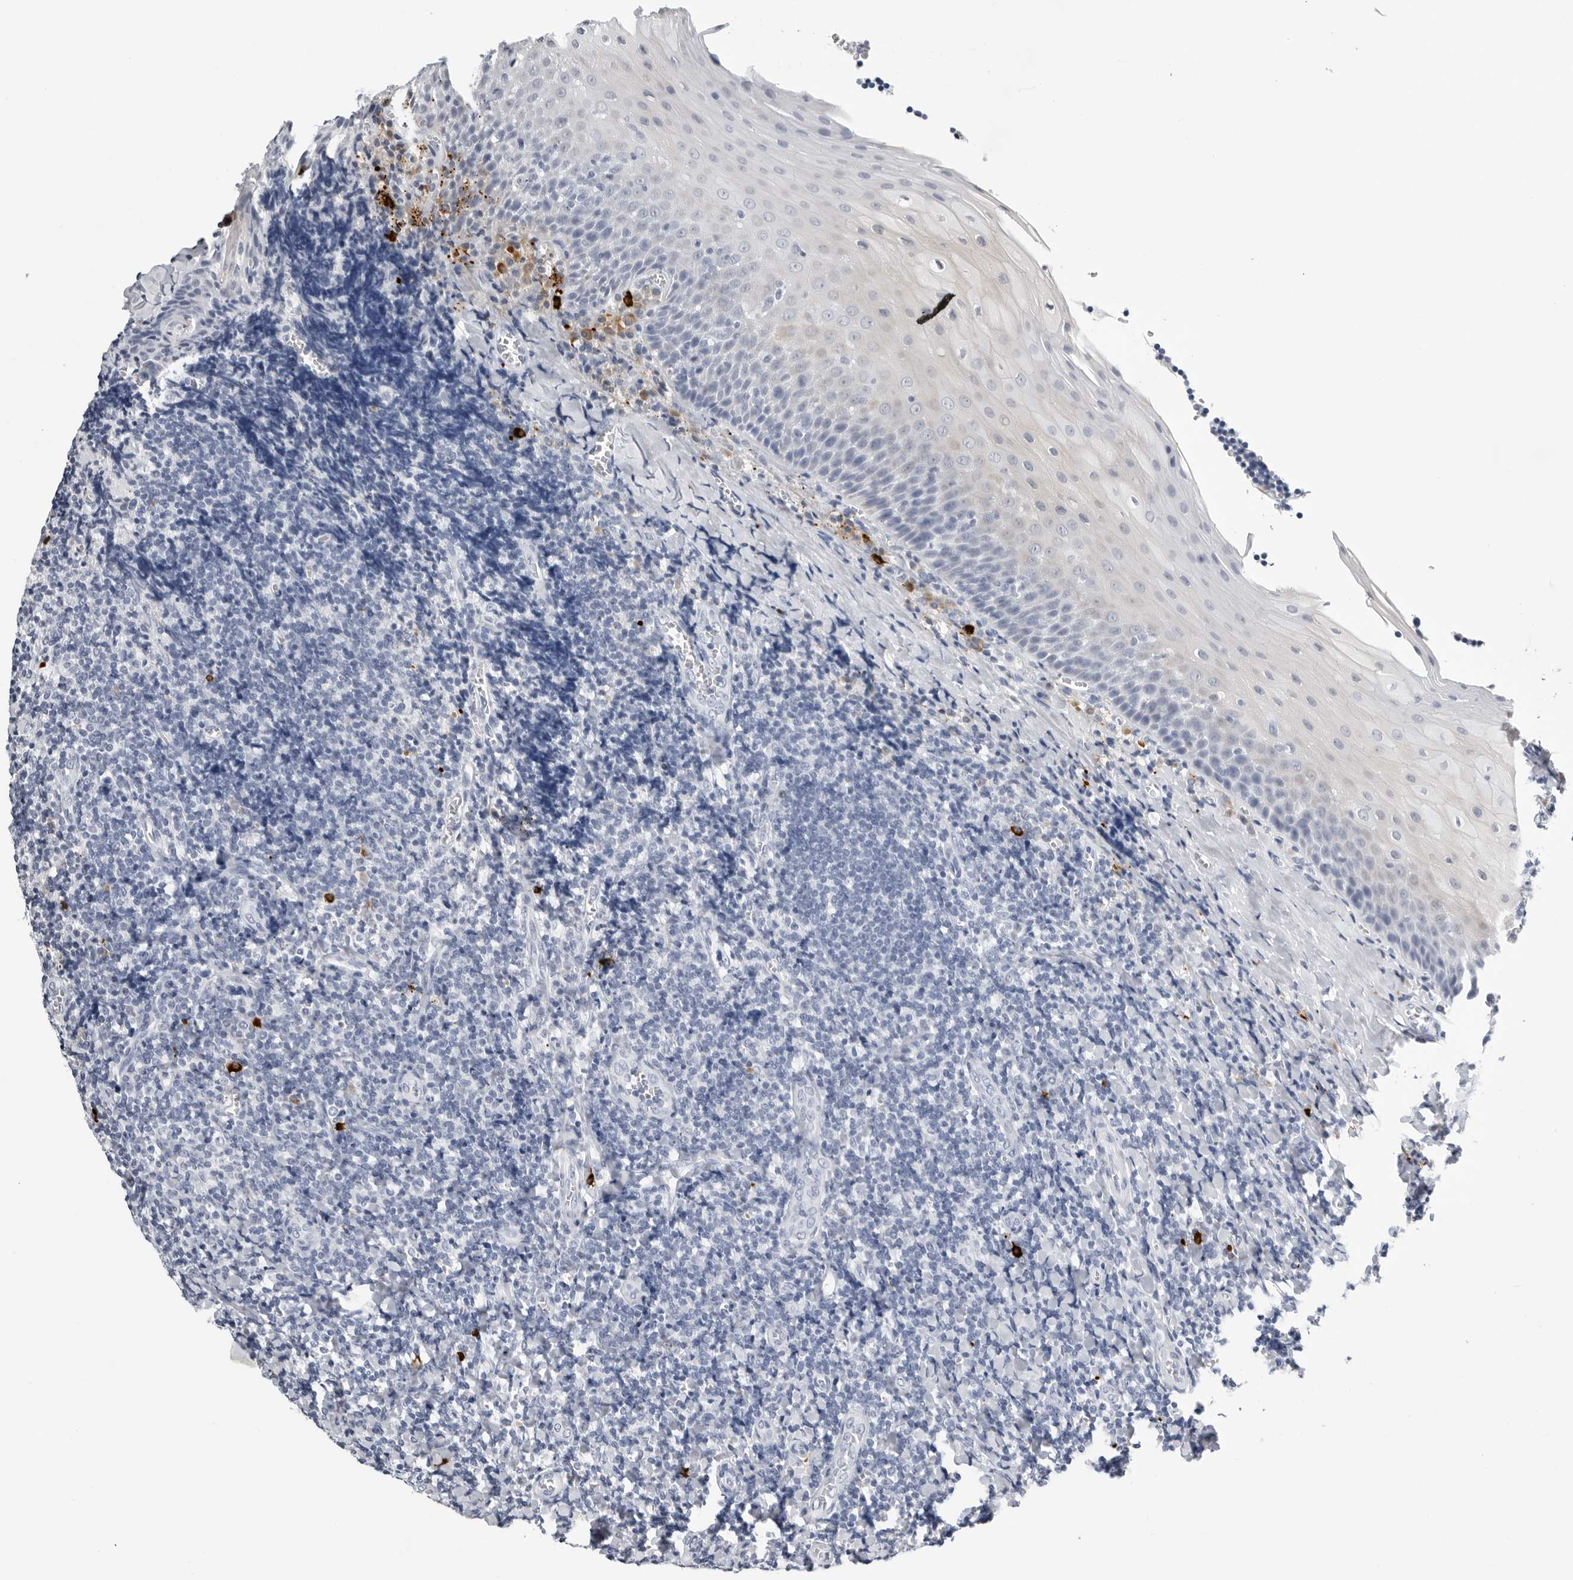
{"staining": {"intensity": "negative", "quantity": "none", "location": "none"}, "tissue": "tonsil", "cell_type": "Germinal center cells", "image_type": "normal", "snomed": [{"axis": "morphology", "description": "Normal tissue, NOS"}, {"axis": "topography", "description": "Tonsil"}], "caption": "Germinal center cells show no significant protein expression in benign tonsil. (Stains: DAB (3,3'-diaminobenzidine) immunohistochemistry with hematoxylin counter stain, Microscopy: brightfield microscopy at high magnification).", "gene": "ZNF502", "patient": {"sex": "male", "age": 27}}